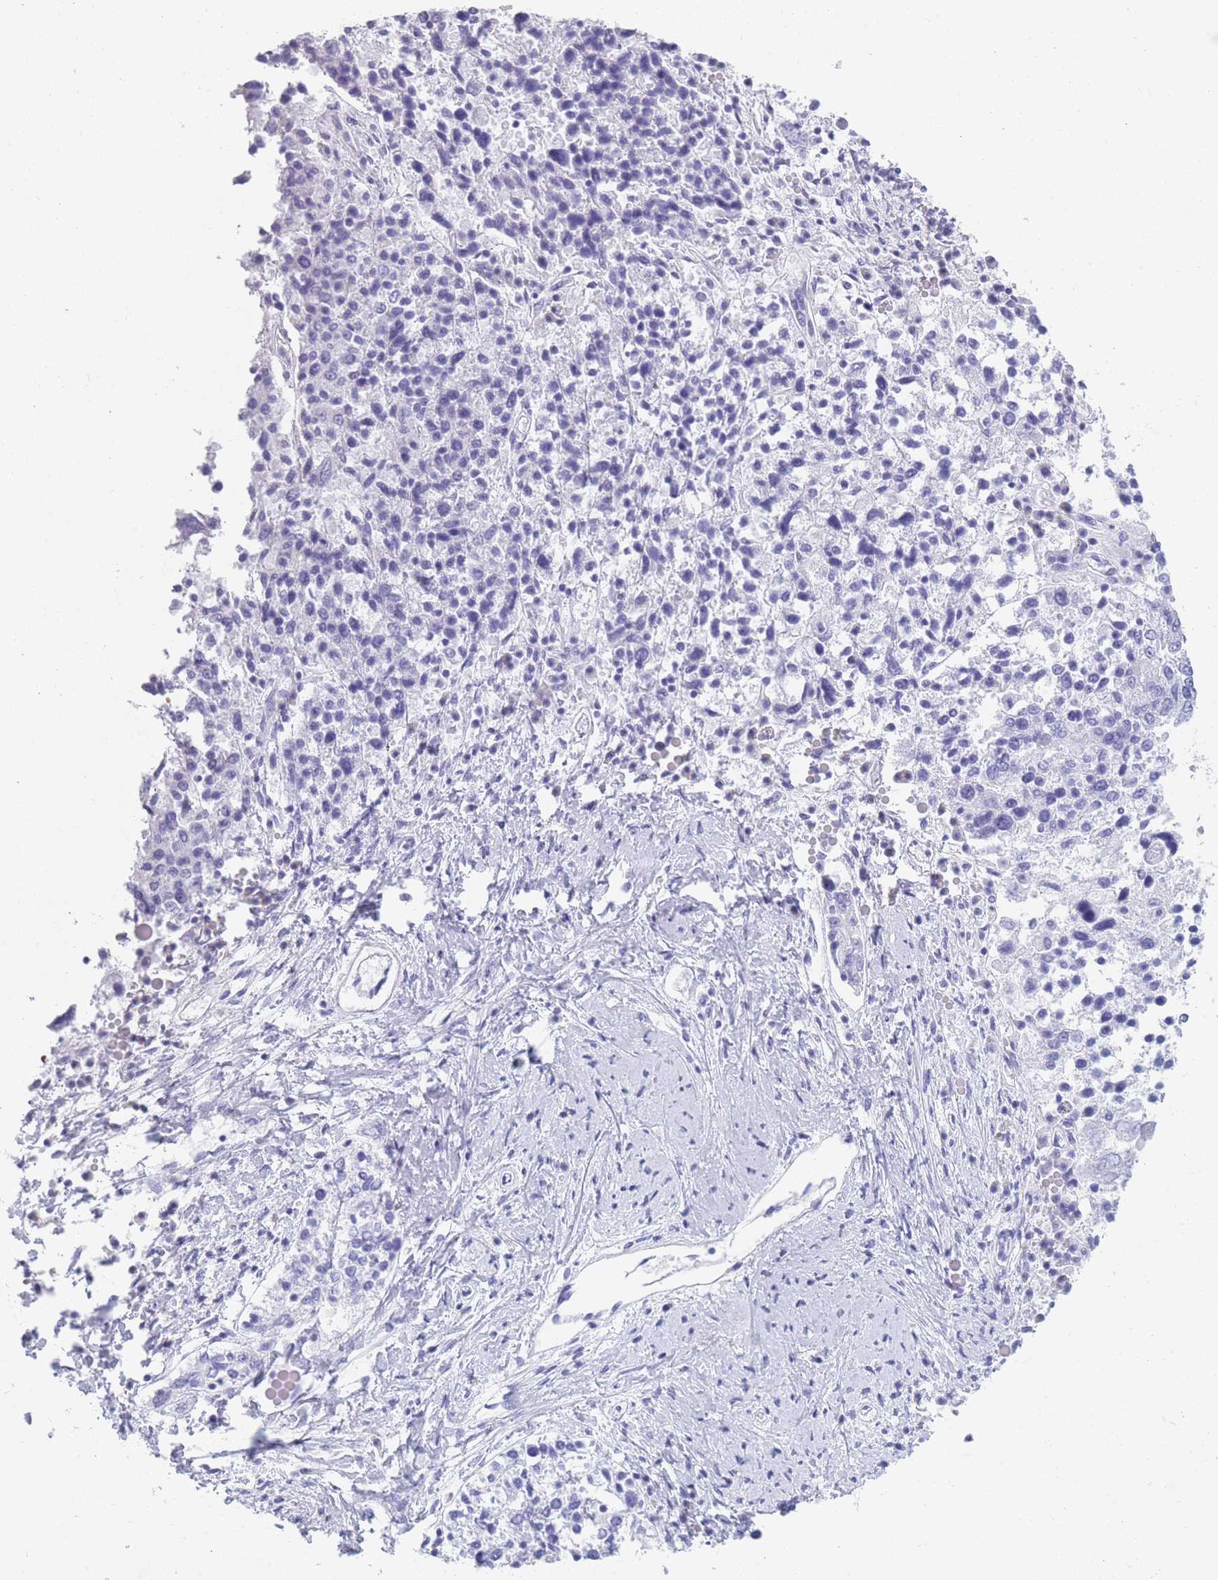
{"staining": {"intensity": "negative", "quantity": "none", "location": "none"}, "tissue": "ovarian cancer", "cell_type": "Tumor cells", "image_type": "cancer", "snomed": [{"axis": "morphology", "description": "Carcinoma, endometroid"}, {"axis": "topography", "description": "Ovary"}], "caption": "Tumor cells show no significant protein expression in ovarian endometroid carcinoma.", "gene": "OR5D16", "patient": {"sex": "female", "age": 62}}